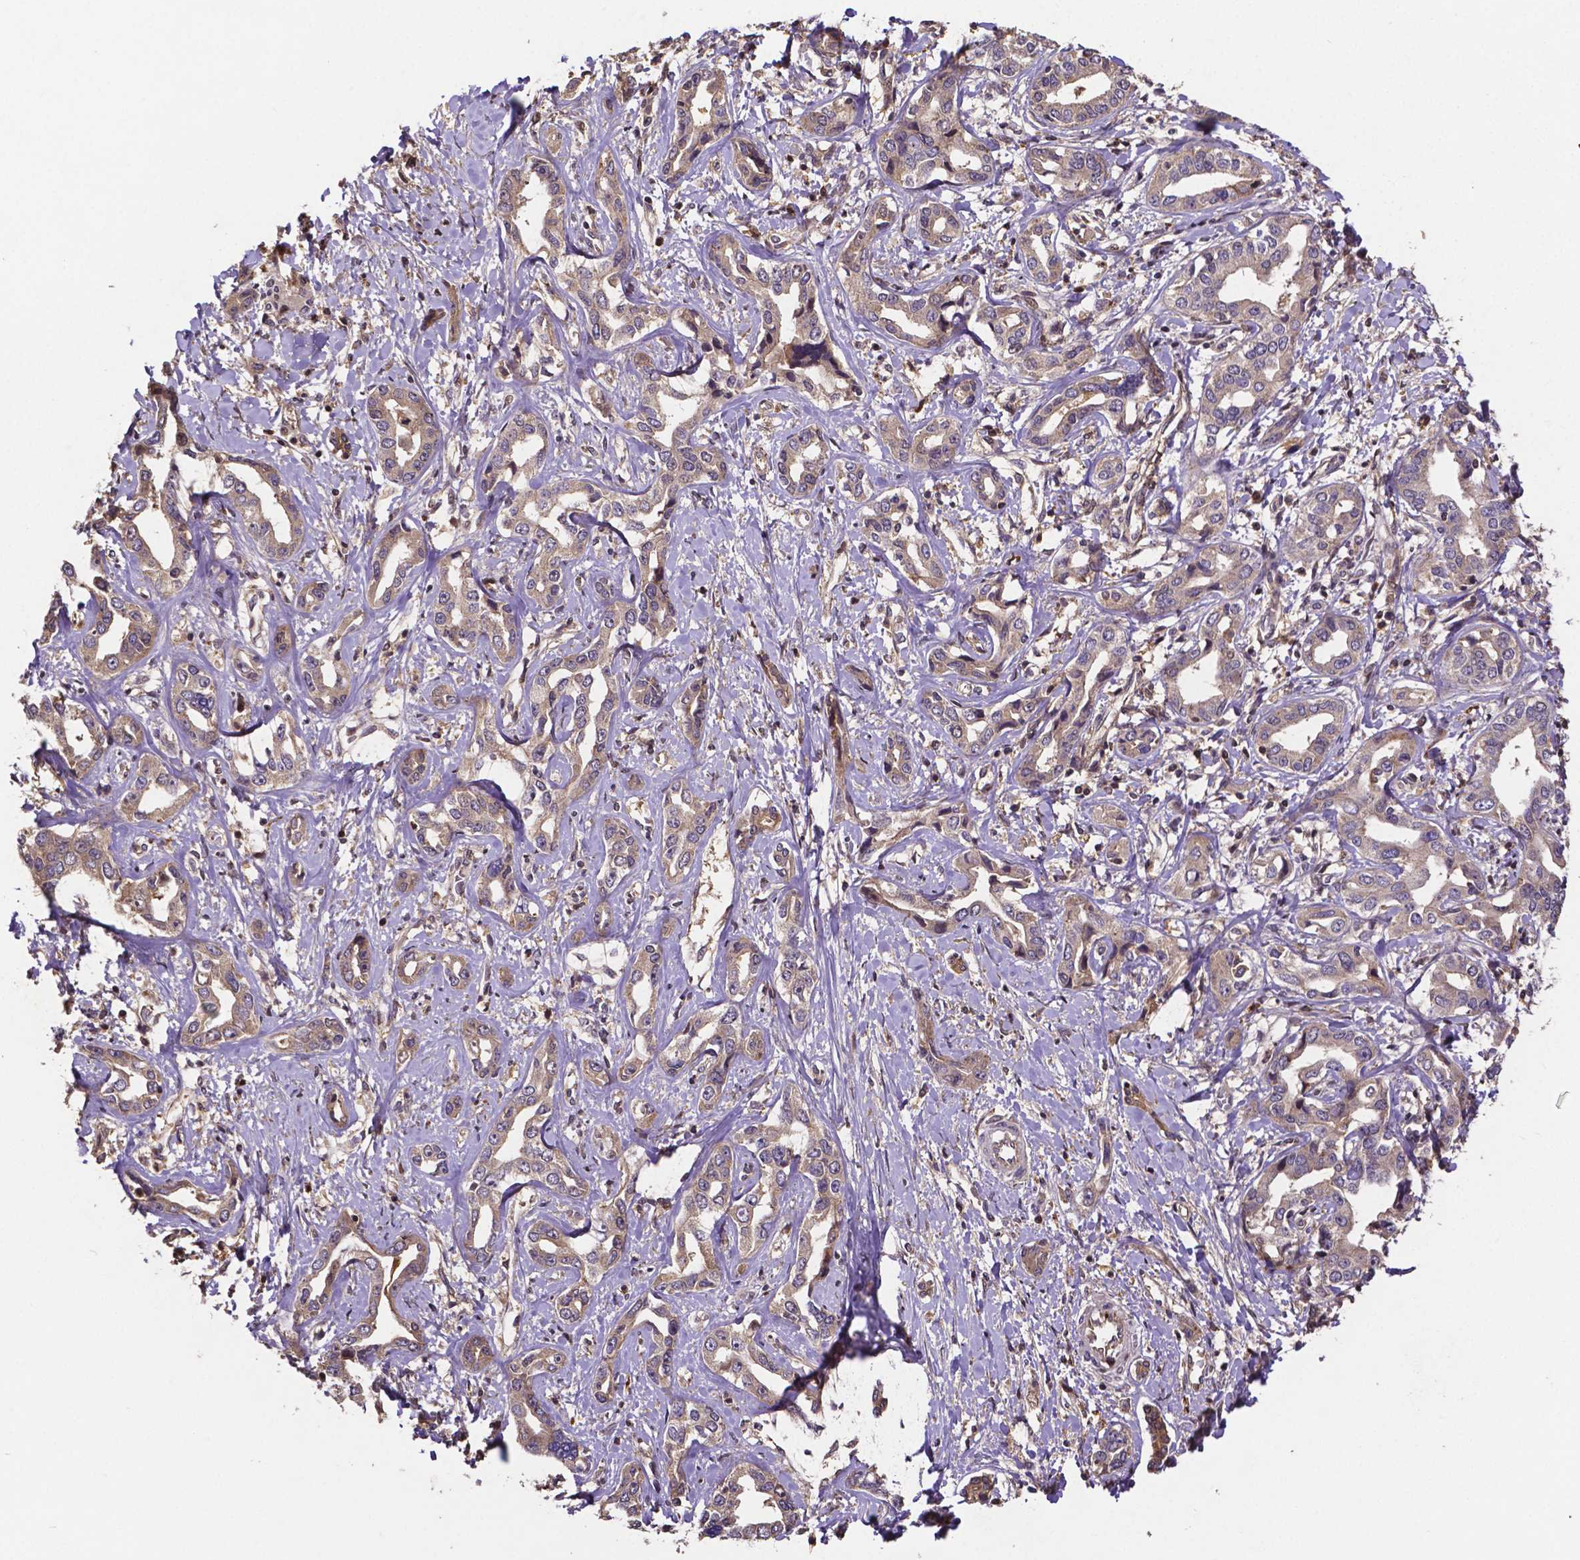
{"staining": {"intensity": "weak", "quantity": ">75%", "location": "cytoplasmic/membranous"}, "tissue": "liver cancer", "cell_type": "Tumor cells", "image_type": "cancer", "snomed": [{"axis": "morphology", "description": "Cholangiocarcinoma"}, {"axis": "topography", "description": "Liver"}], "caption": "Cholangiocarcinoma (liver) tissue demonstrates weak cytoplasmic/membranous staining in approximately >75% of tumor cells", "gene": "RNF123", "patient": {"sex": "male", "age": 59}}